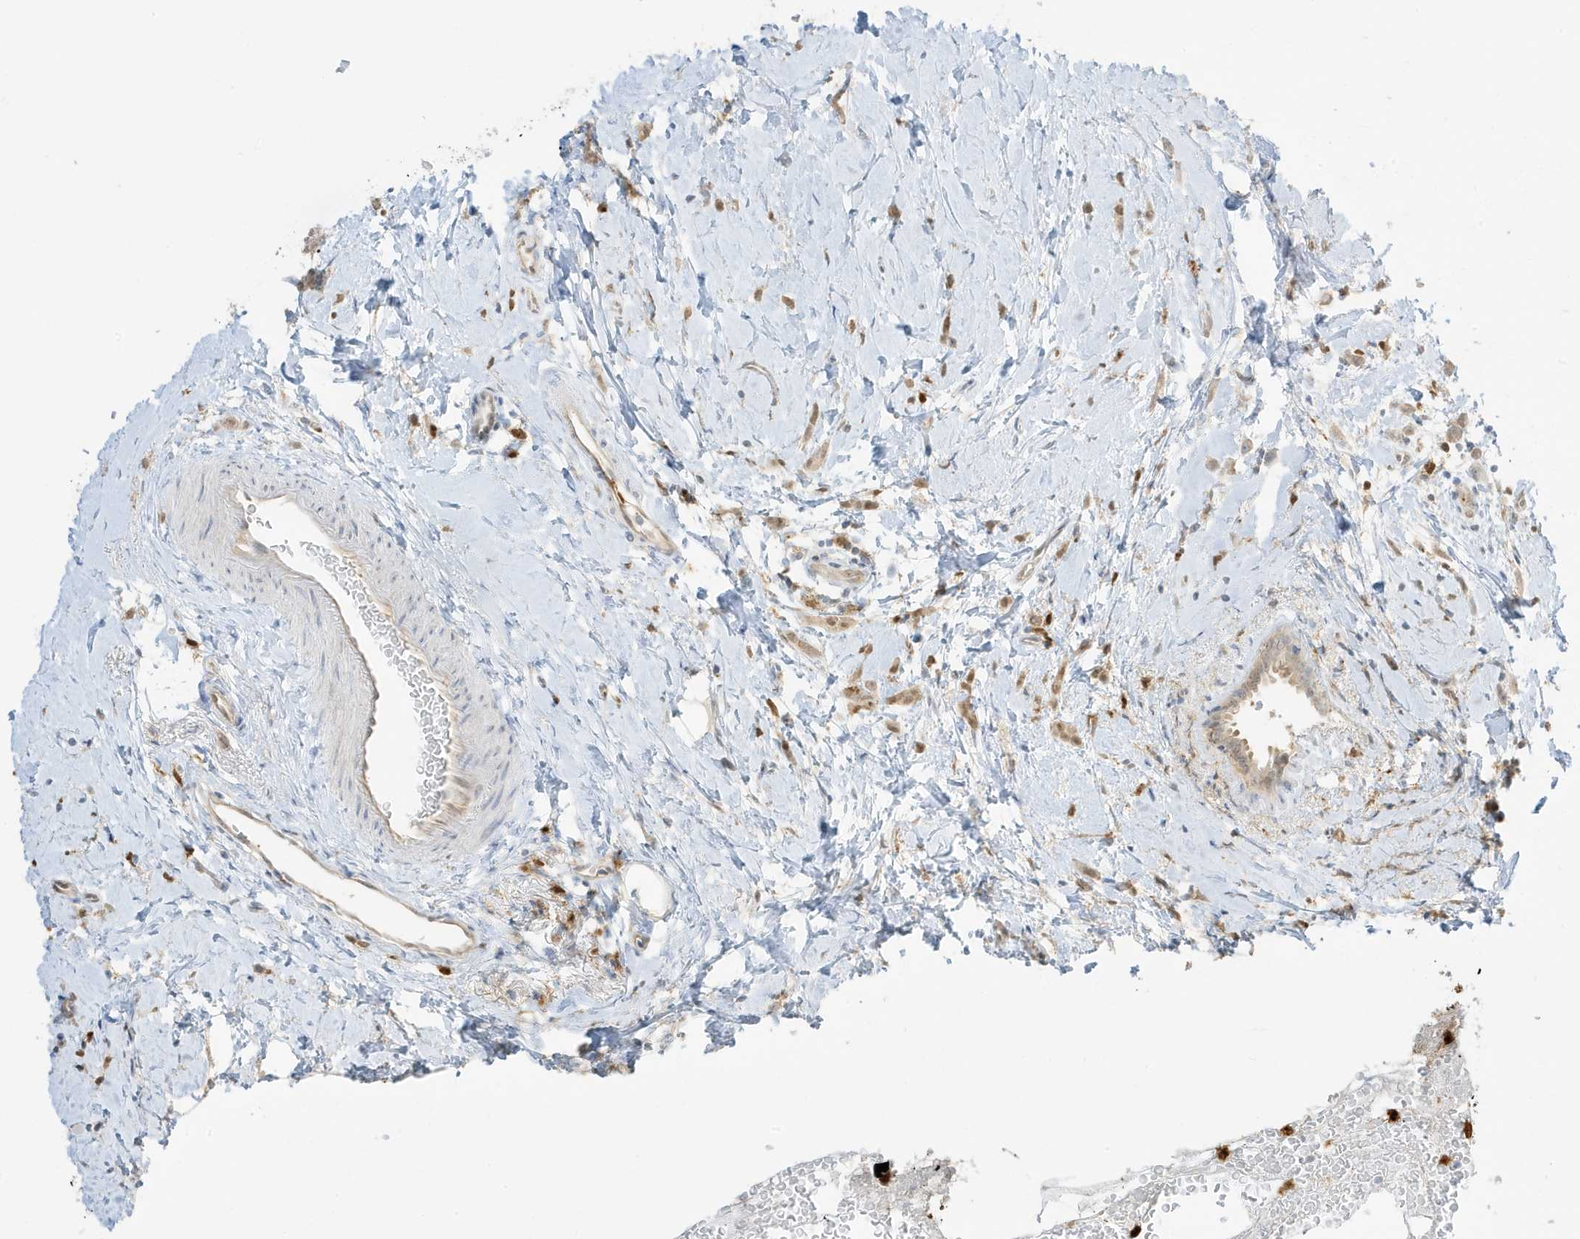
{"staining": {"intensity": "weak", "quantity": "25%-75%", "location": "cytoplasmic/membranous"}, "tissue": "breast cancer", "cell_type": "Tumor cells", "image_type": "cancer", "snomed": [{"axis": "morphology", "description": "Lobular carcinoma"}, {"axis": "topography", "description": "Breast"}], "caption": "Immunohistochemical staining of human lobular carcinoma (breast) exhibits low levels of weak cytoplasmic/membranous protein expression in about 25%-75% of tumor cells.", "gene": "GCA", "patient": {"sex": "female", "age": 47}}